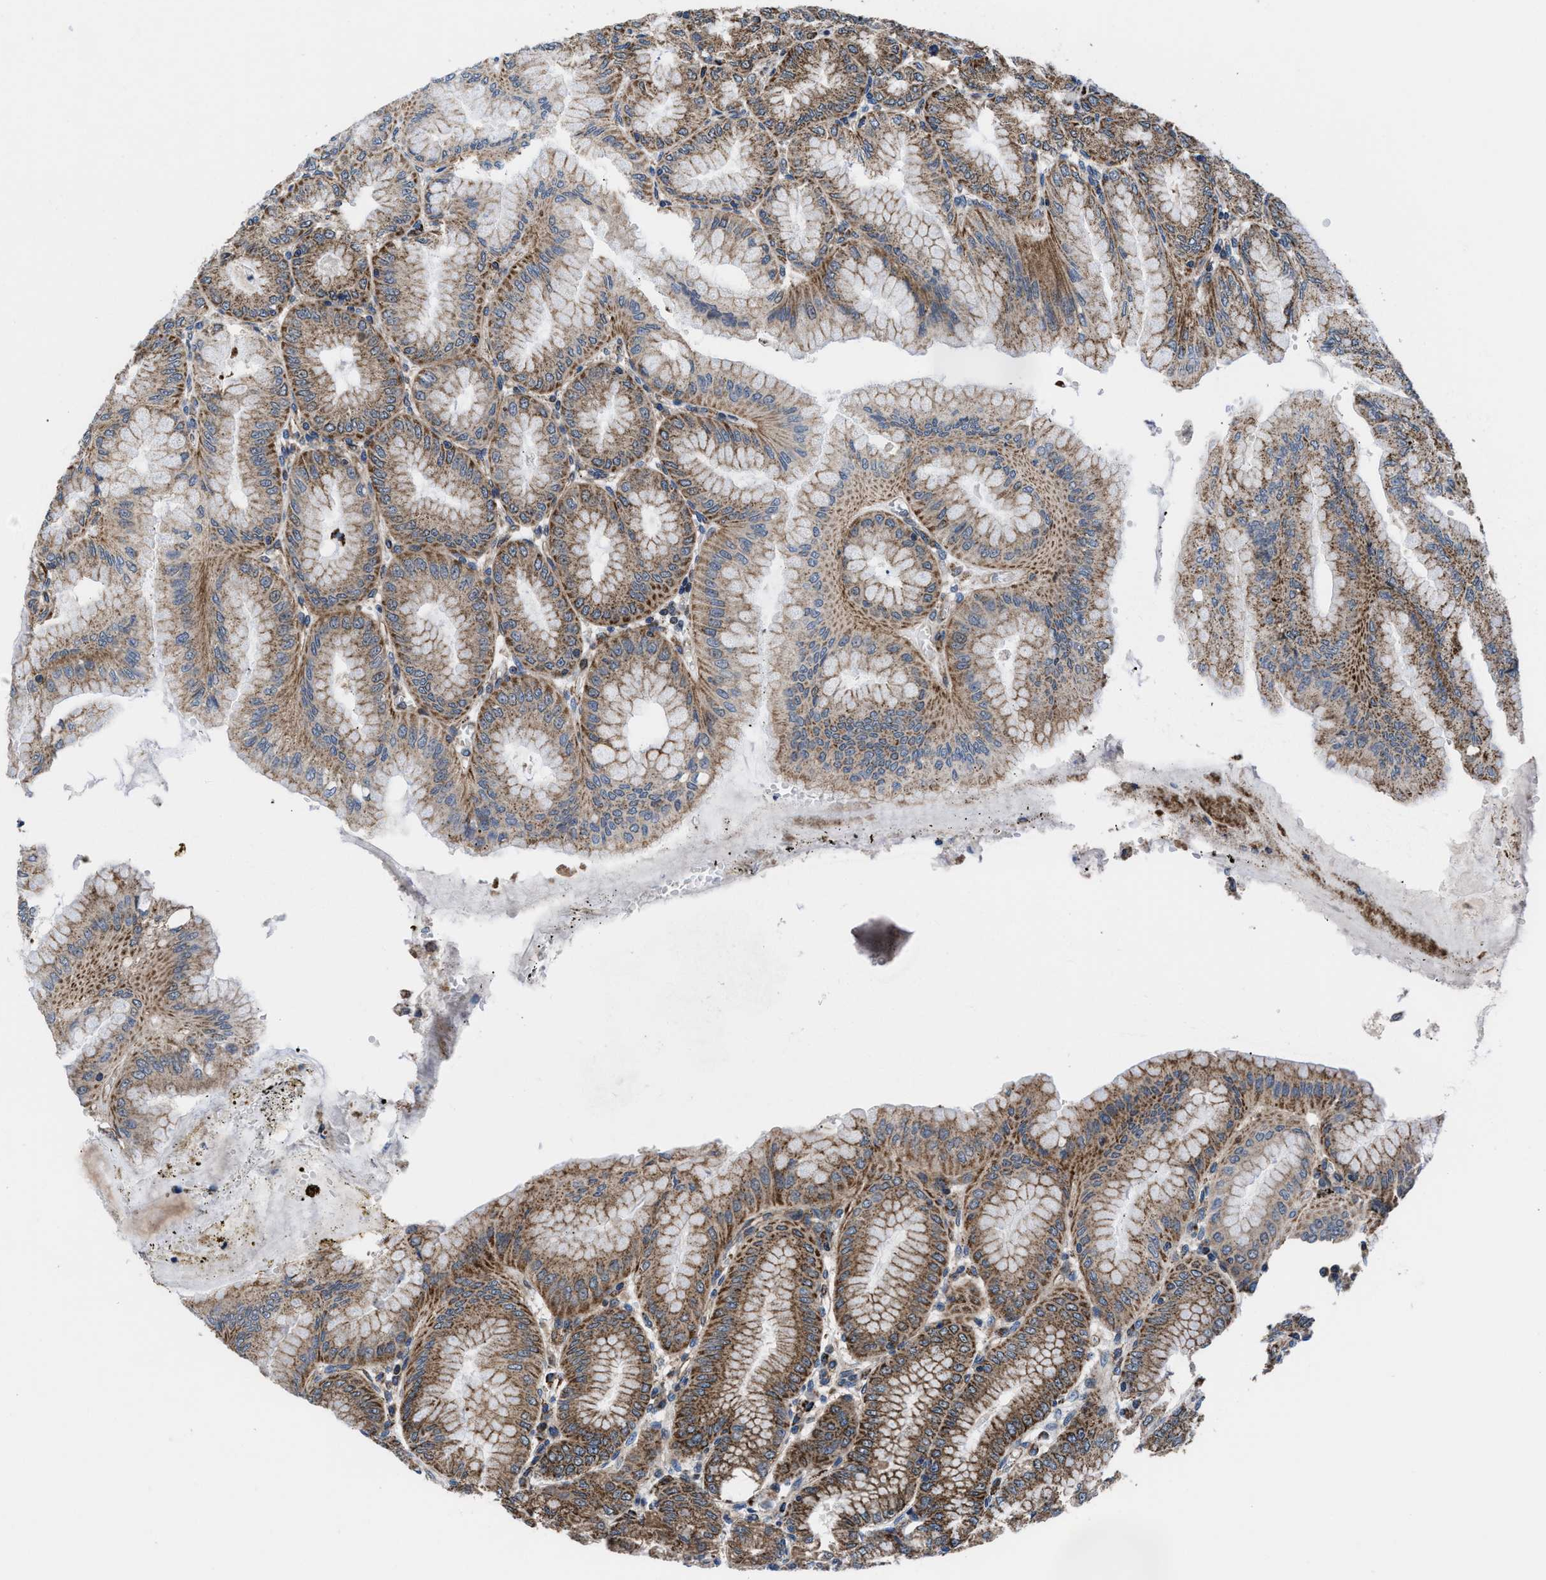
{"staining": {"intensity": "strong", "quantity": "25%-75%", "location": "cytoplasmic/membranous"}, "tissue": "stomach", "cell_type": "Glandular cells", "image_type": "normal", "snomed": [{"axis": "morphology", "description": "Normal tissue, NOS"}, {"axis": "topography", "description": "Stomach, lower"}], "caption": "An image of human stomach stained for a protein shows strong cytoplasmic/membranous brown staining in glandular cells. (brown staining indicates protein expression, while blue staining denotes nuclei).", "gene": "PRR15L", "patient": {"sex": "male", "age": 71}}